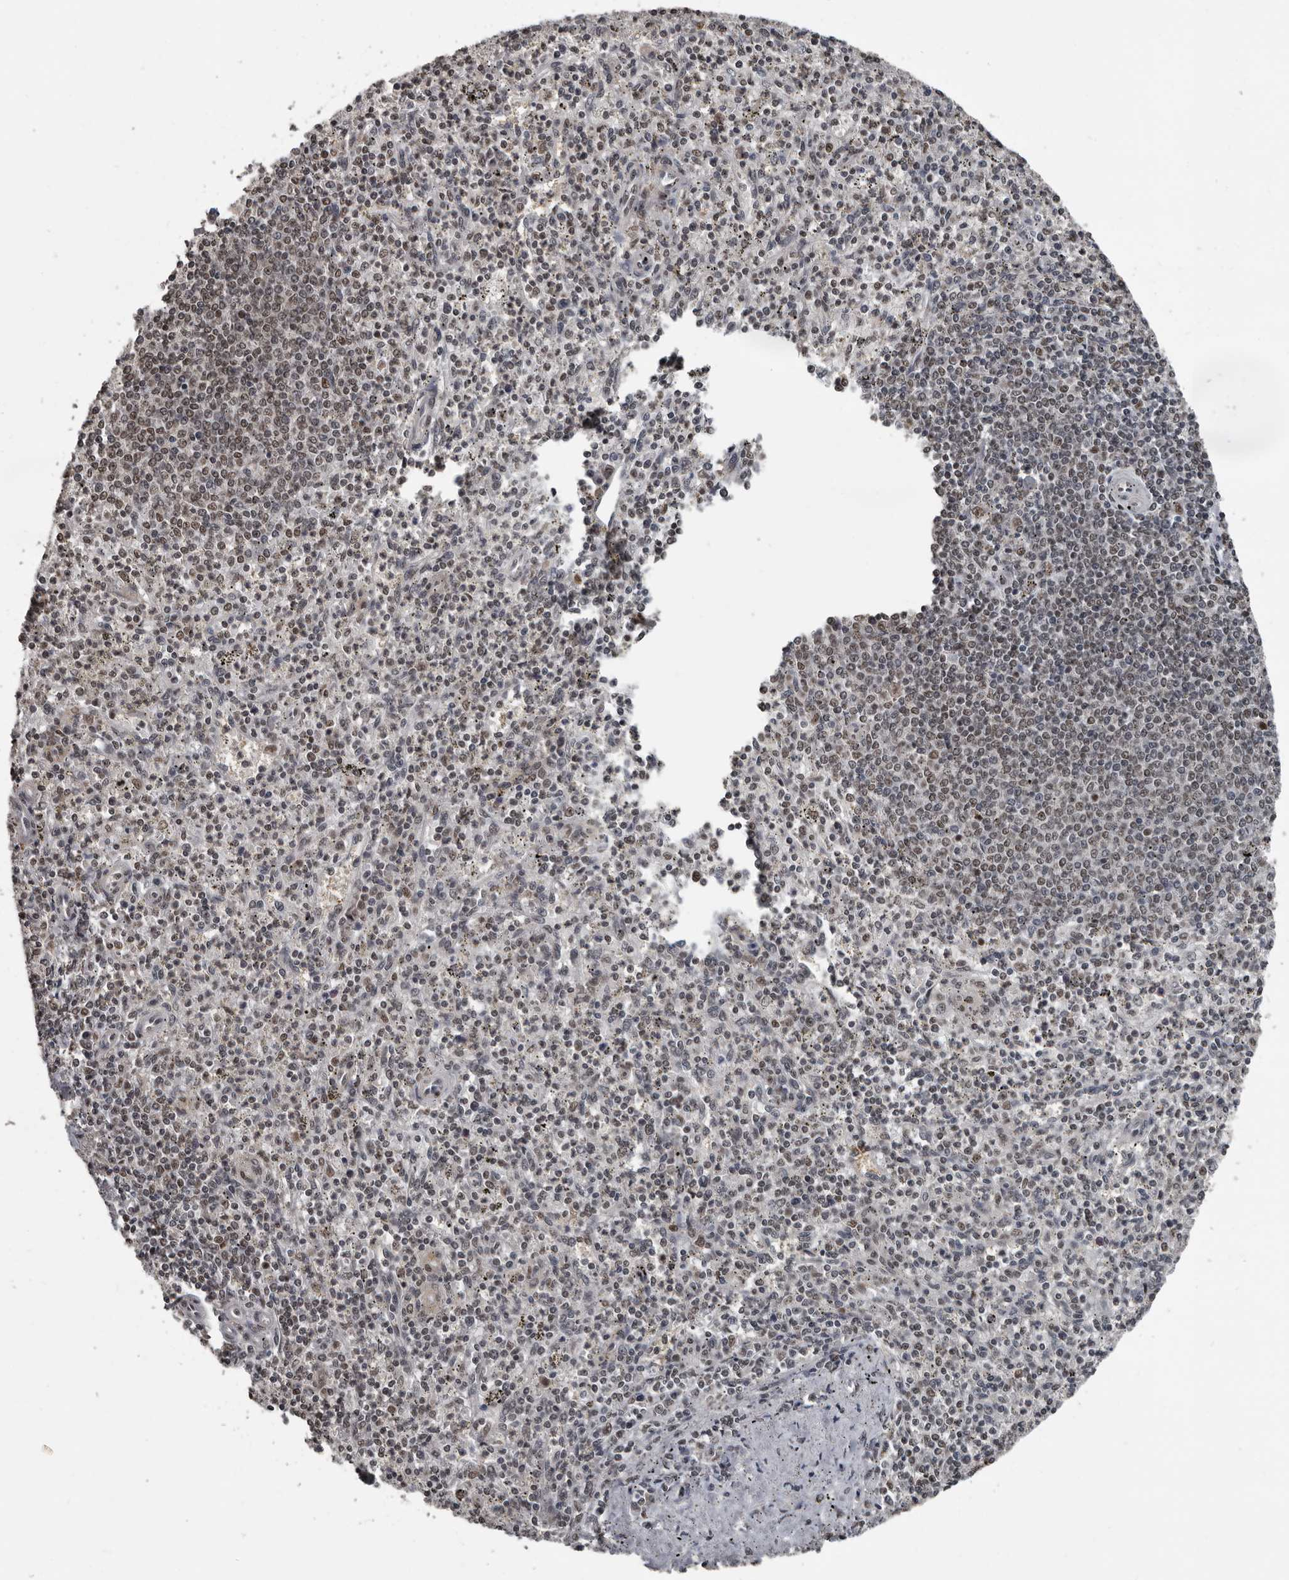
{"staining": {"intensity": "moderate", "quantity": "25%-75%", "location": "nuclear"}, "tissue": "spleen", "cell_type": "Cells in red pulp", "image_type": "normal", "snomed": [{"axis": "morphology", "description": "Normal tissue, NOS"}, {"axis": "topography", "description": "Spleen"}], "caption": "This is a histology image of immunohistochemistry (IHC) staining of normal spleen, which shows moderate expression in the nuclear of cells in red pulp.", "gene": "CHD1L", "patient": {"sex": "male", "age": 72}}